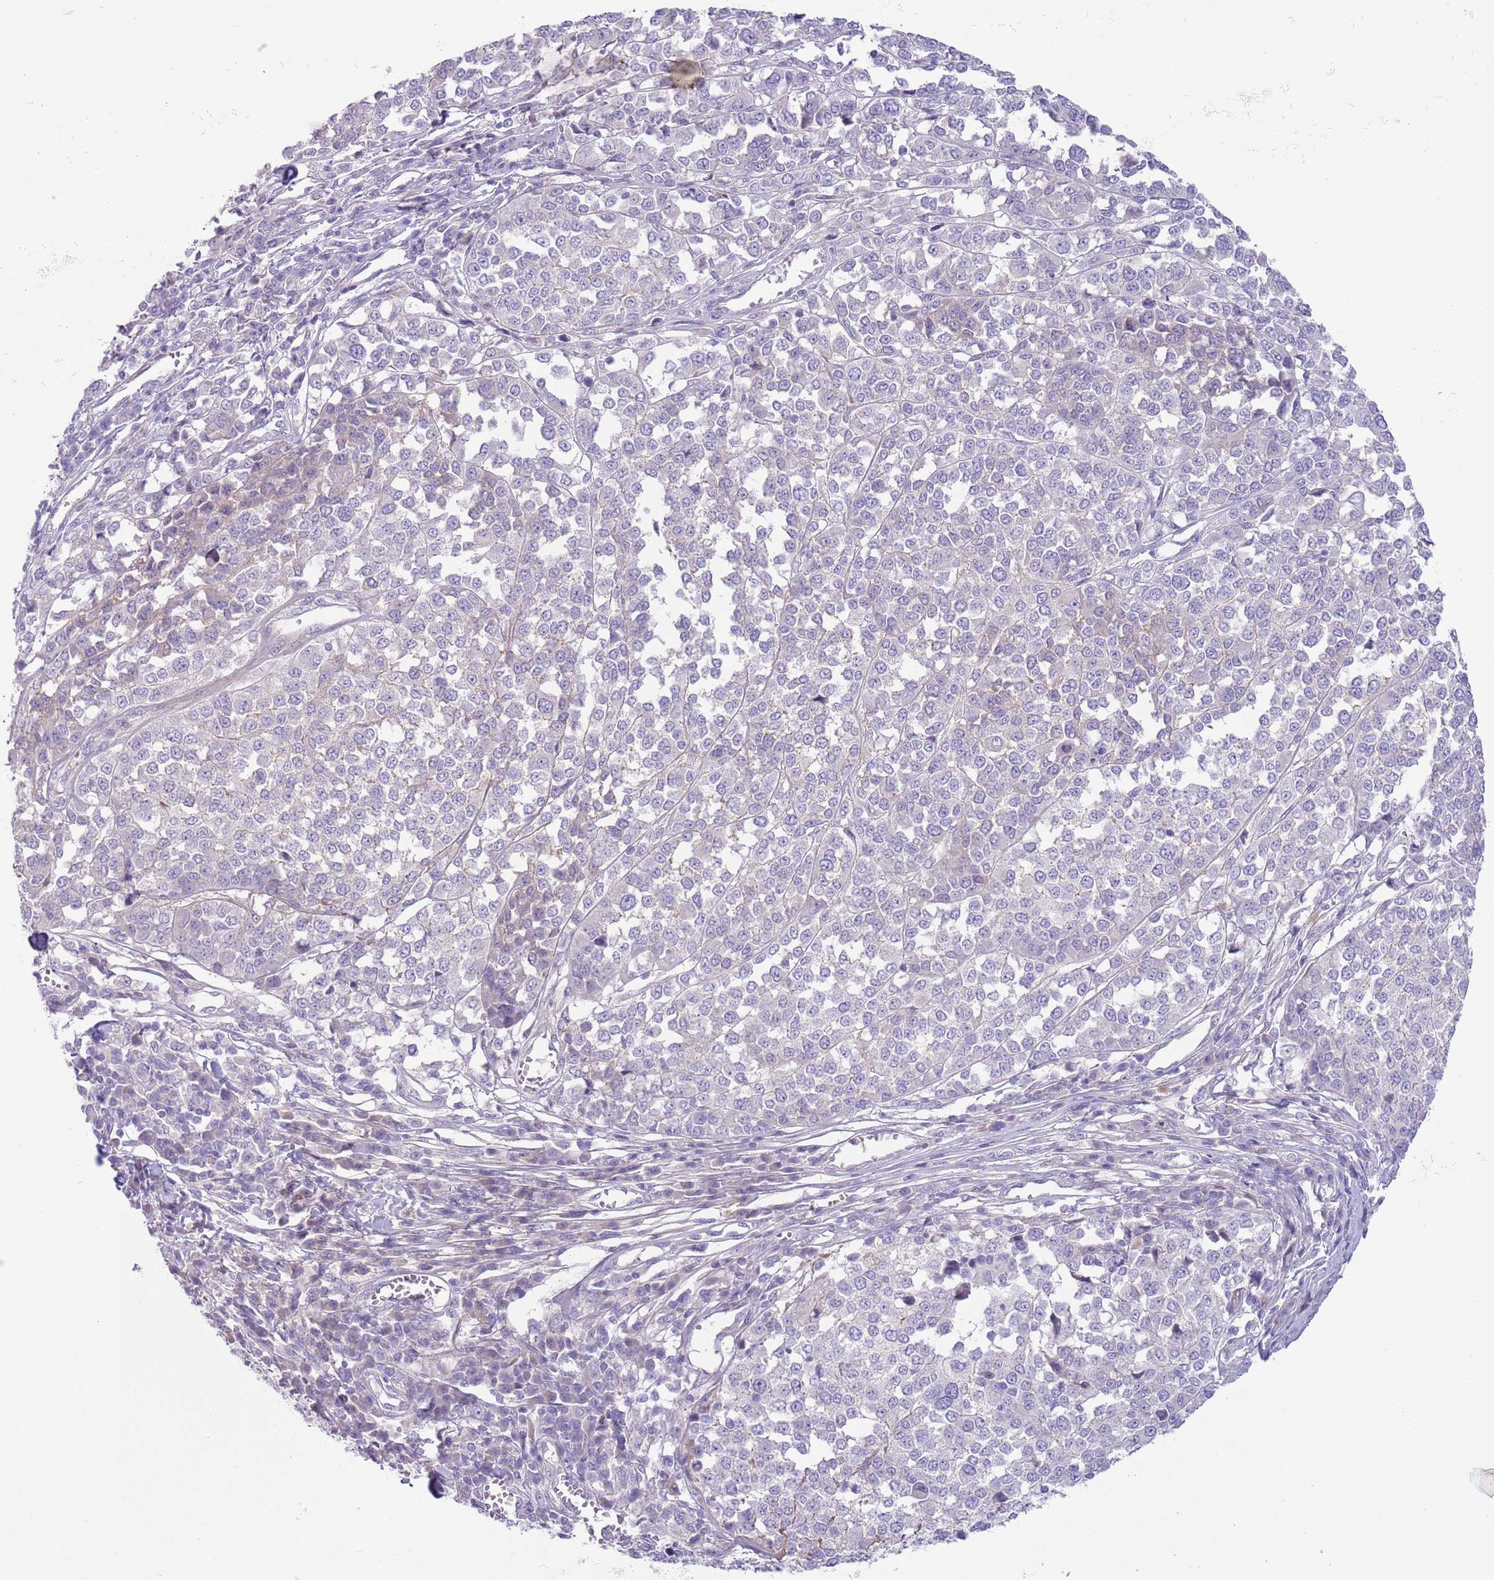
{"staining": {"intensity": "negative", "quantity": "none", "location": "none"}, "tissue": "melanoma", "cell_type": "Tumor cells", "image_type": "cancer", "snomed": [{"axis": "morphology", "description": "Malignant melanoma, Metastatic site"}, {"axis": "topography", "description": "Lymph node"}], "caption": "An immunohistochemistry (IHC) micrograph of malignant melanoma (metastatic site) is shown. There is no staining in tumor cells of malignant melanoma (metastatic site). (DAB IHC with hematoxylin counter stain).", "gene": "CFH", "patient": {"sex": "male", "age": 44}}